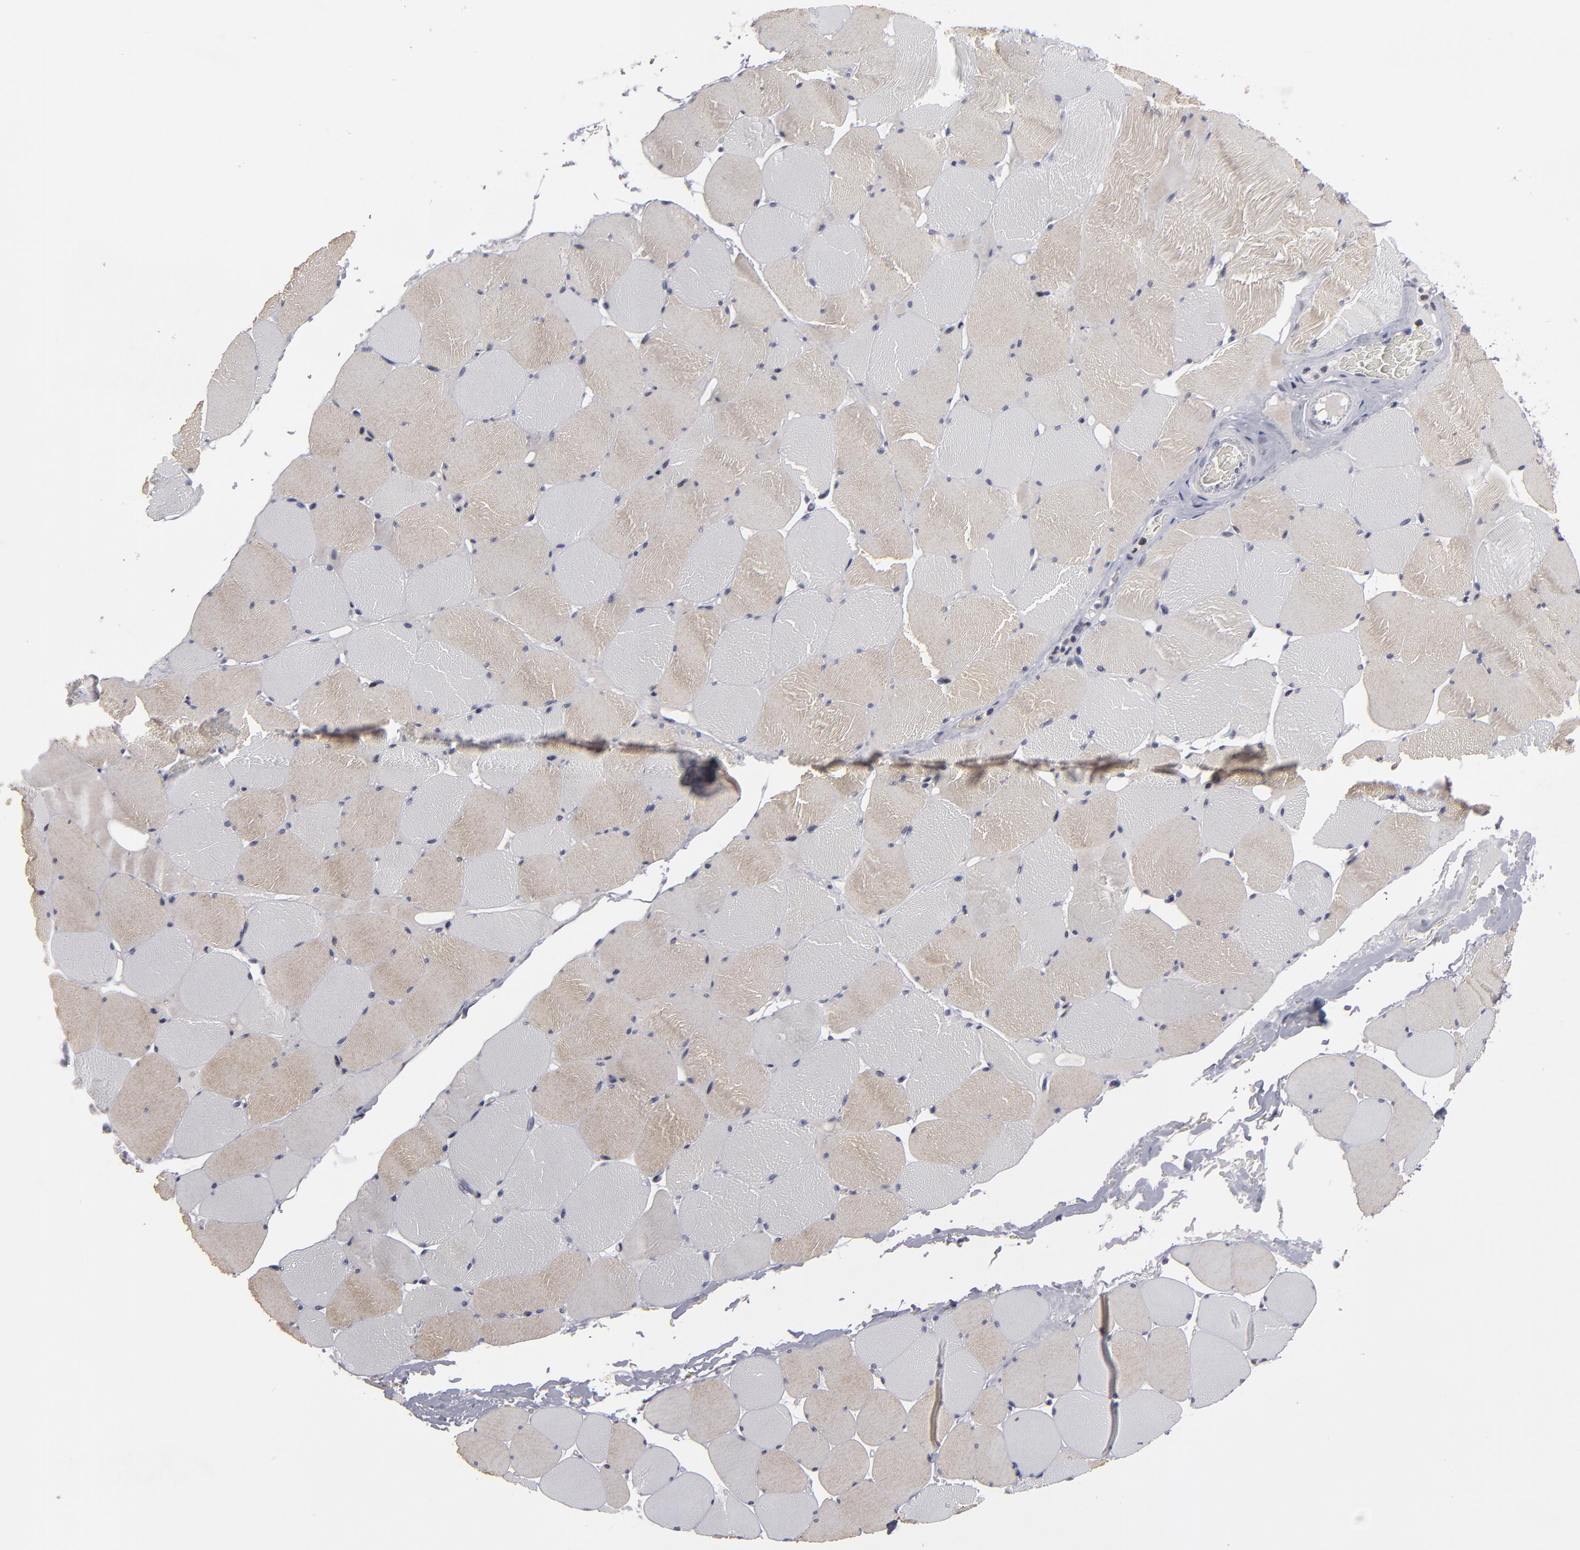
{"staining": {"intensity": "weak", "quantity": "25%-75%", "location": "cytoplasmic/membranous"}, "tissue": "skeletal muscle", "cell_type": "Myocytes", "image_type": "normal", "snomed": [{"axis": "morphology", "description": "Normal tissue, NOS"}, {"axis": "topography", "description": "Skeletal muscle"}], "caption": "Immunohistochemical staining of unremarkable human skeletal muscle shows low levels of weak cytoplasmic/membranous positivity in approximately 25%-75% of myocytes. (IHC, brightfield microscopy, high magnification).", "gene": "ODF2", "patient": {"sex": "male", "age": 62}}